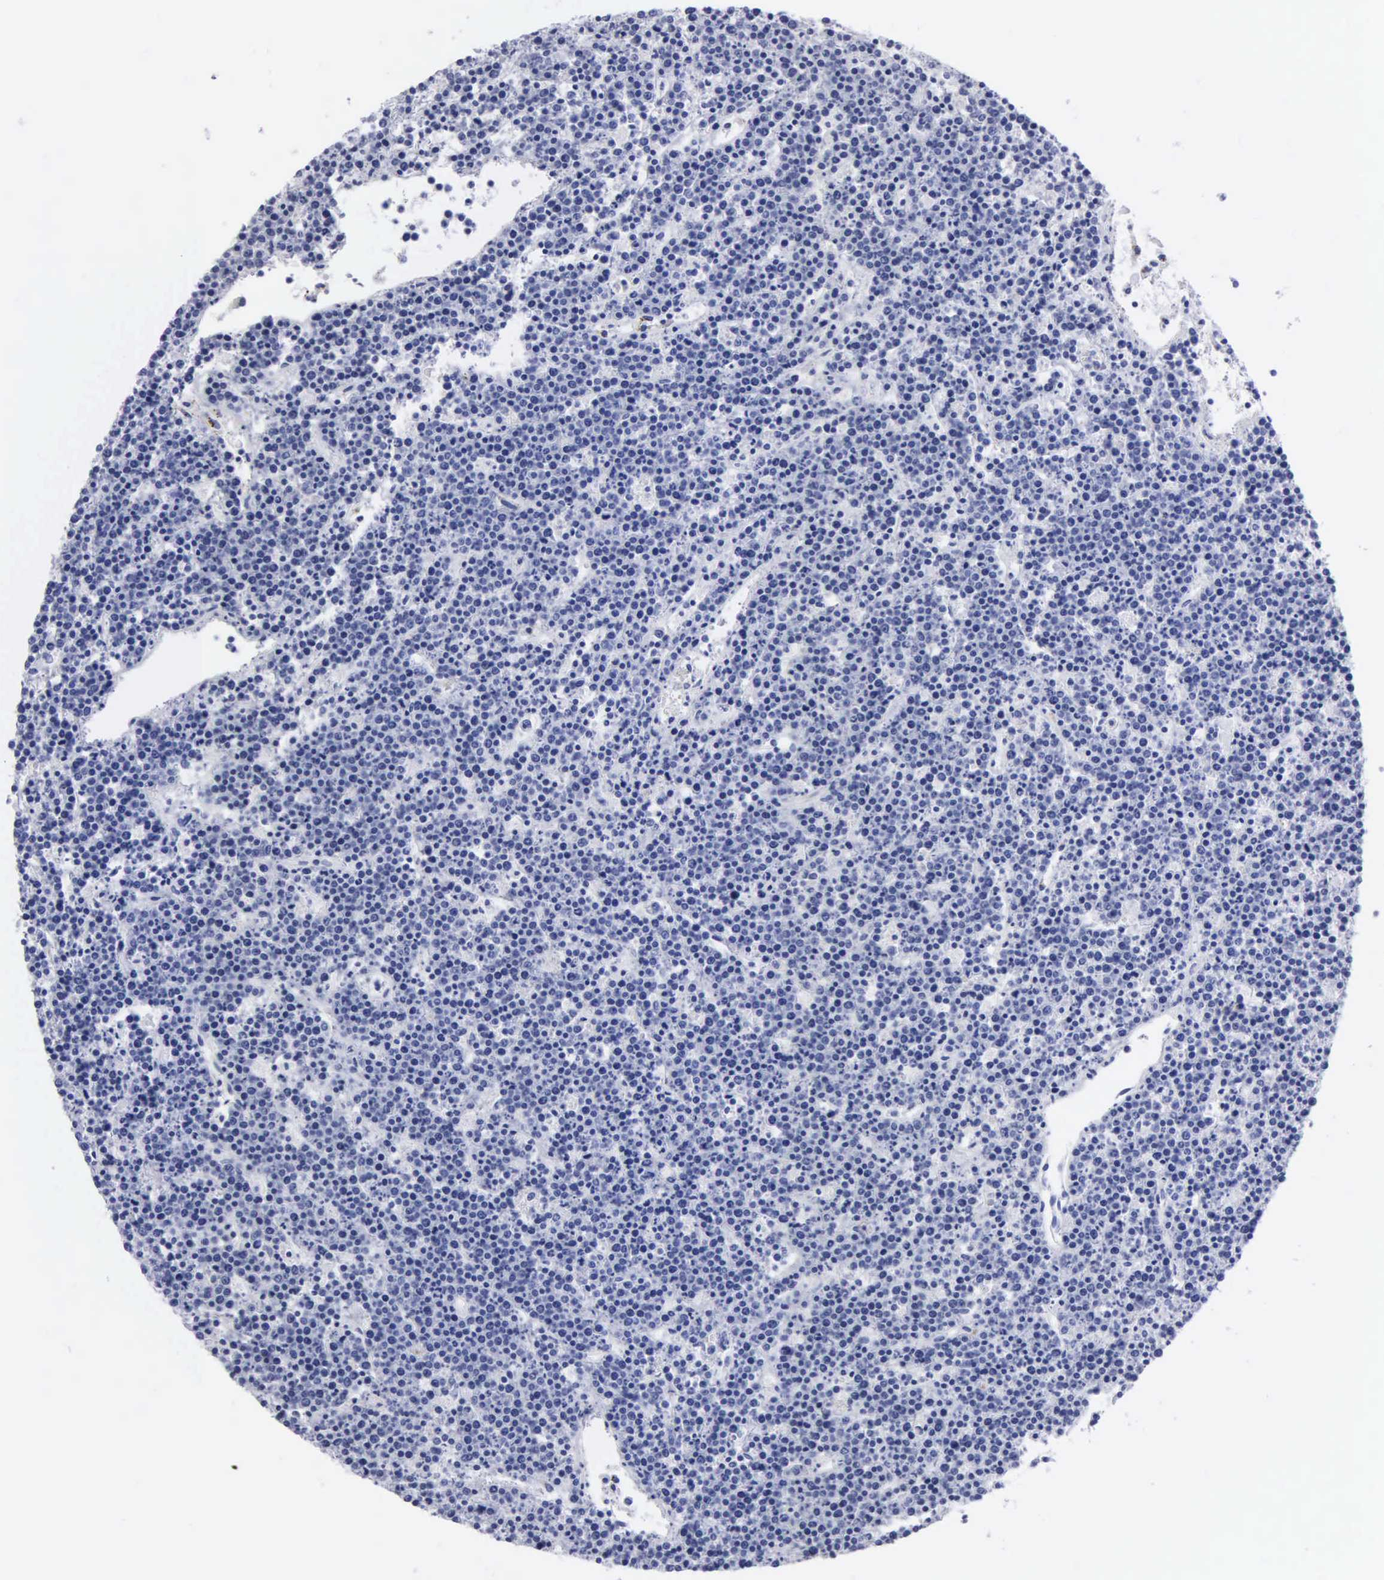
{"staining": {"intensity": "negative", "quantity": "none", "location": "none"}, "tissue": "lymphoma", "cell_type": "Tumor cells", "image_type": "cancer", "snomed": [{"axis": "morphology", "description": "Malignant lymphoma, non-Hodgkin's type, High grade"}, {"axis": "topography", "description": "Ovary"}], "caption": "Immunohistochemistry (IHC) of human malignant lymphoma, non-Hodgkin's type (high-grade) displays no positivity in tumor cells.", "gene": "CTSL", "patient": {"sex": "female", "age": 56}}